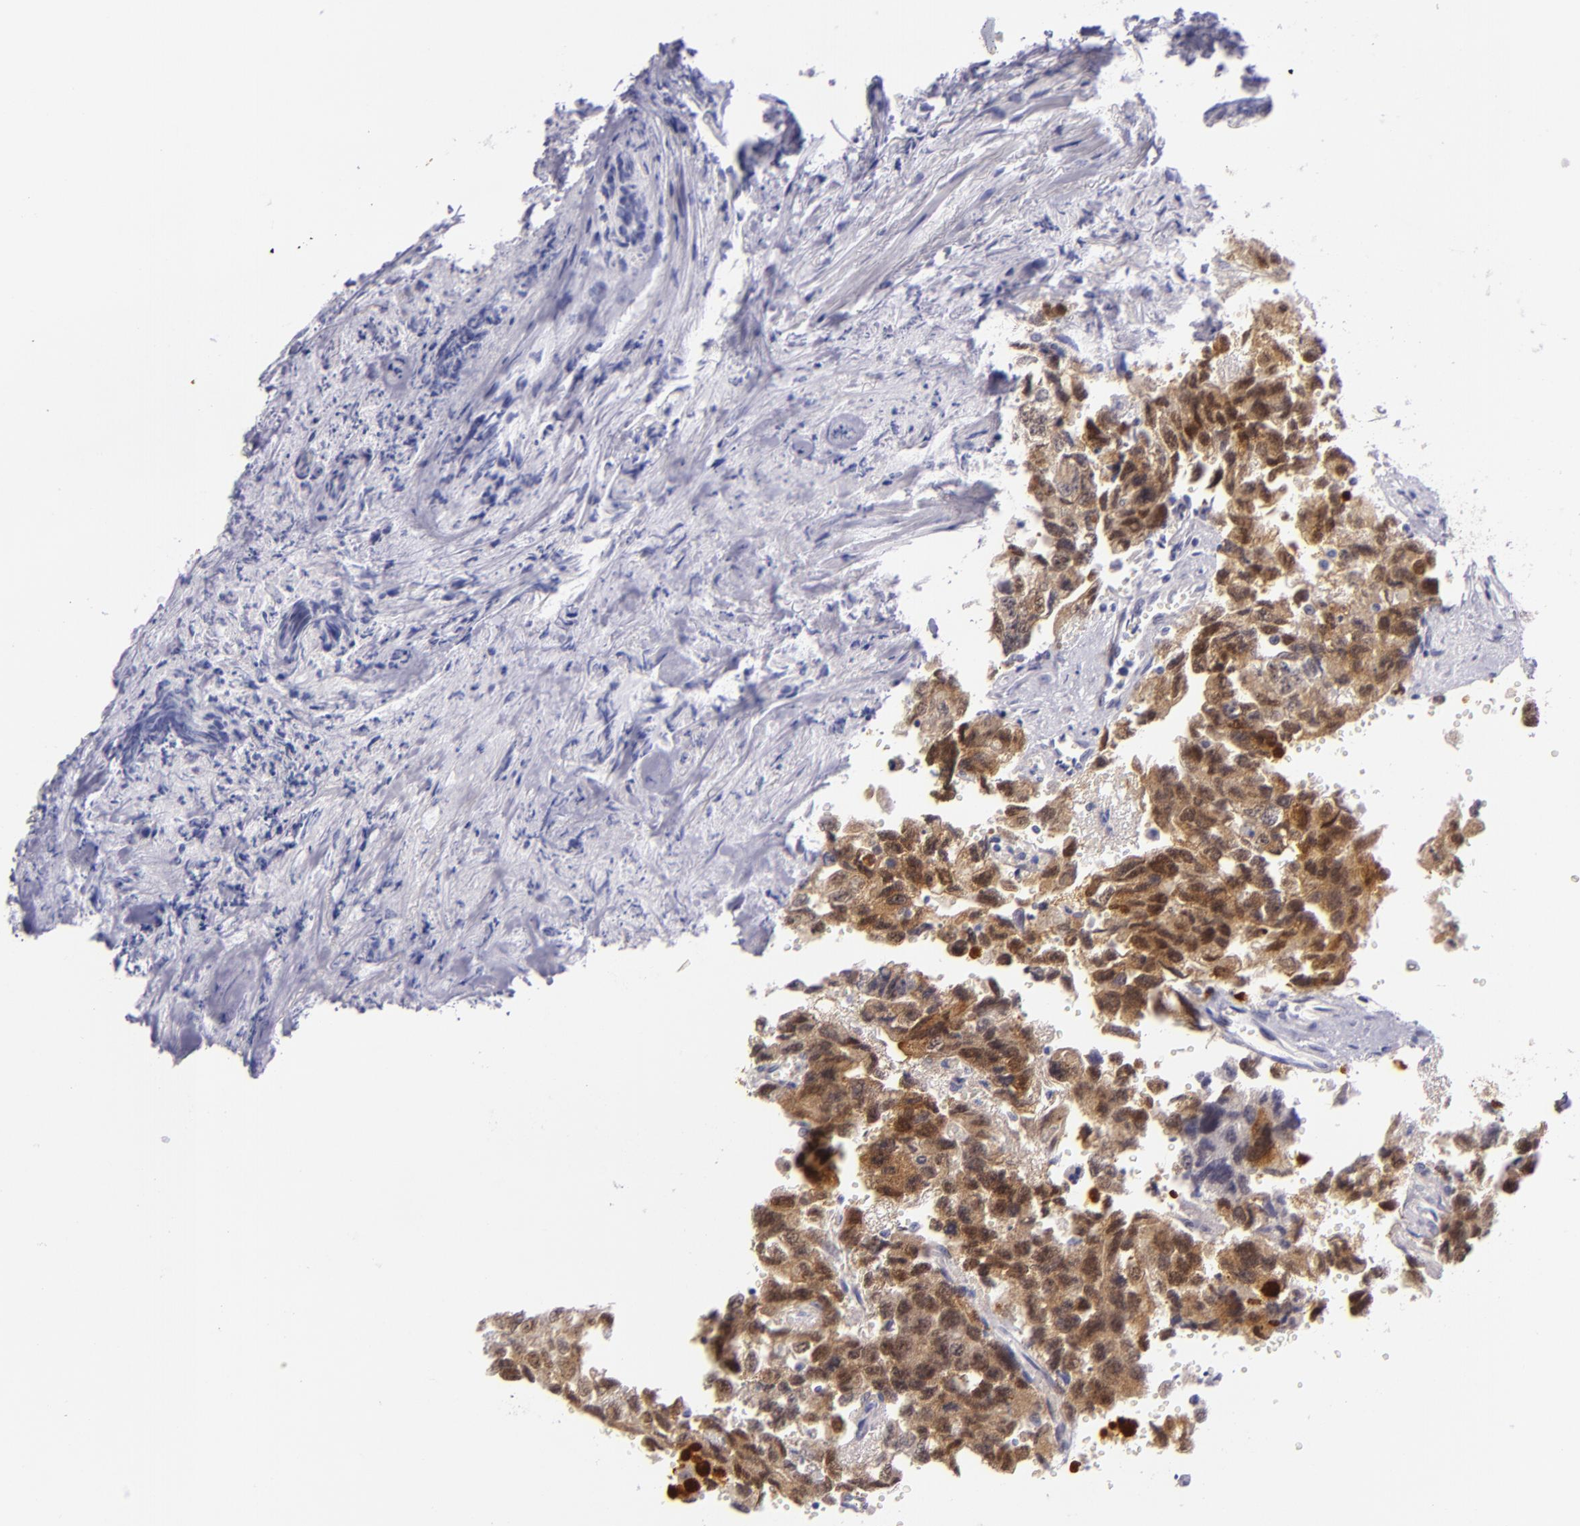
{"staining": {"intensity": "strong", "quantity": ">75%", "location": "cytoplasmic/membranous,nuclear"}, "tissue": "testis cancer", "cell_type": "Tumor cells", "image_type": "cancer", "snomed": [{"axis": "morphology", "description": "Carcinoma, Embryonal, NOS"}, {"axis": "topography", "description": "Testis"}], "caption": "The histopathology image shows staining of testis cancer, revealing strong cytoplasmic/membranous and nuclear protein positivity (brown color) within tumor cells.", "gene": "CSE1L", "patient": {"sex": "male", "age": 31}}